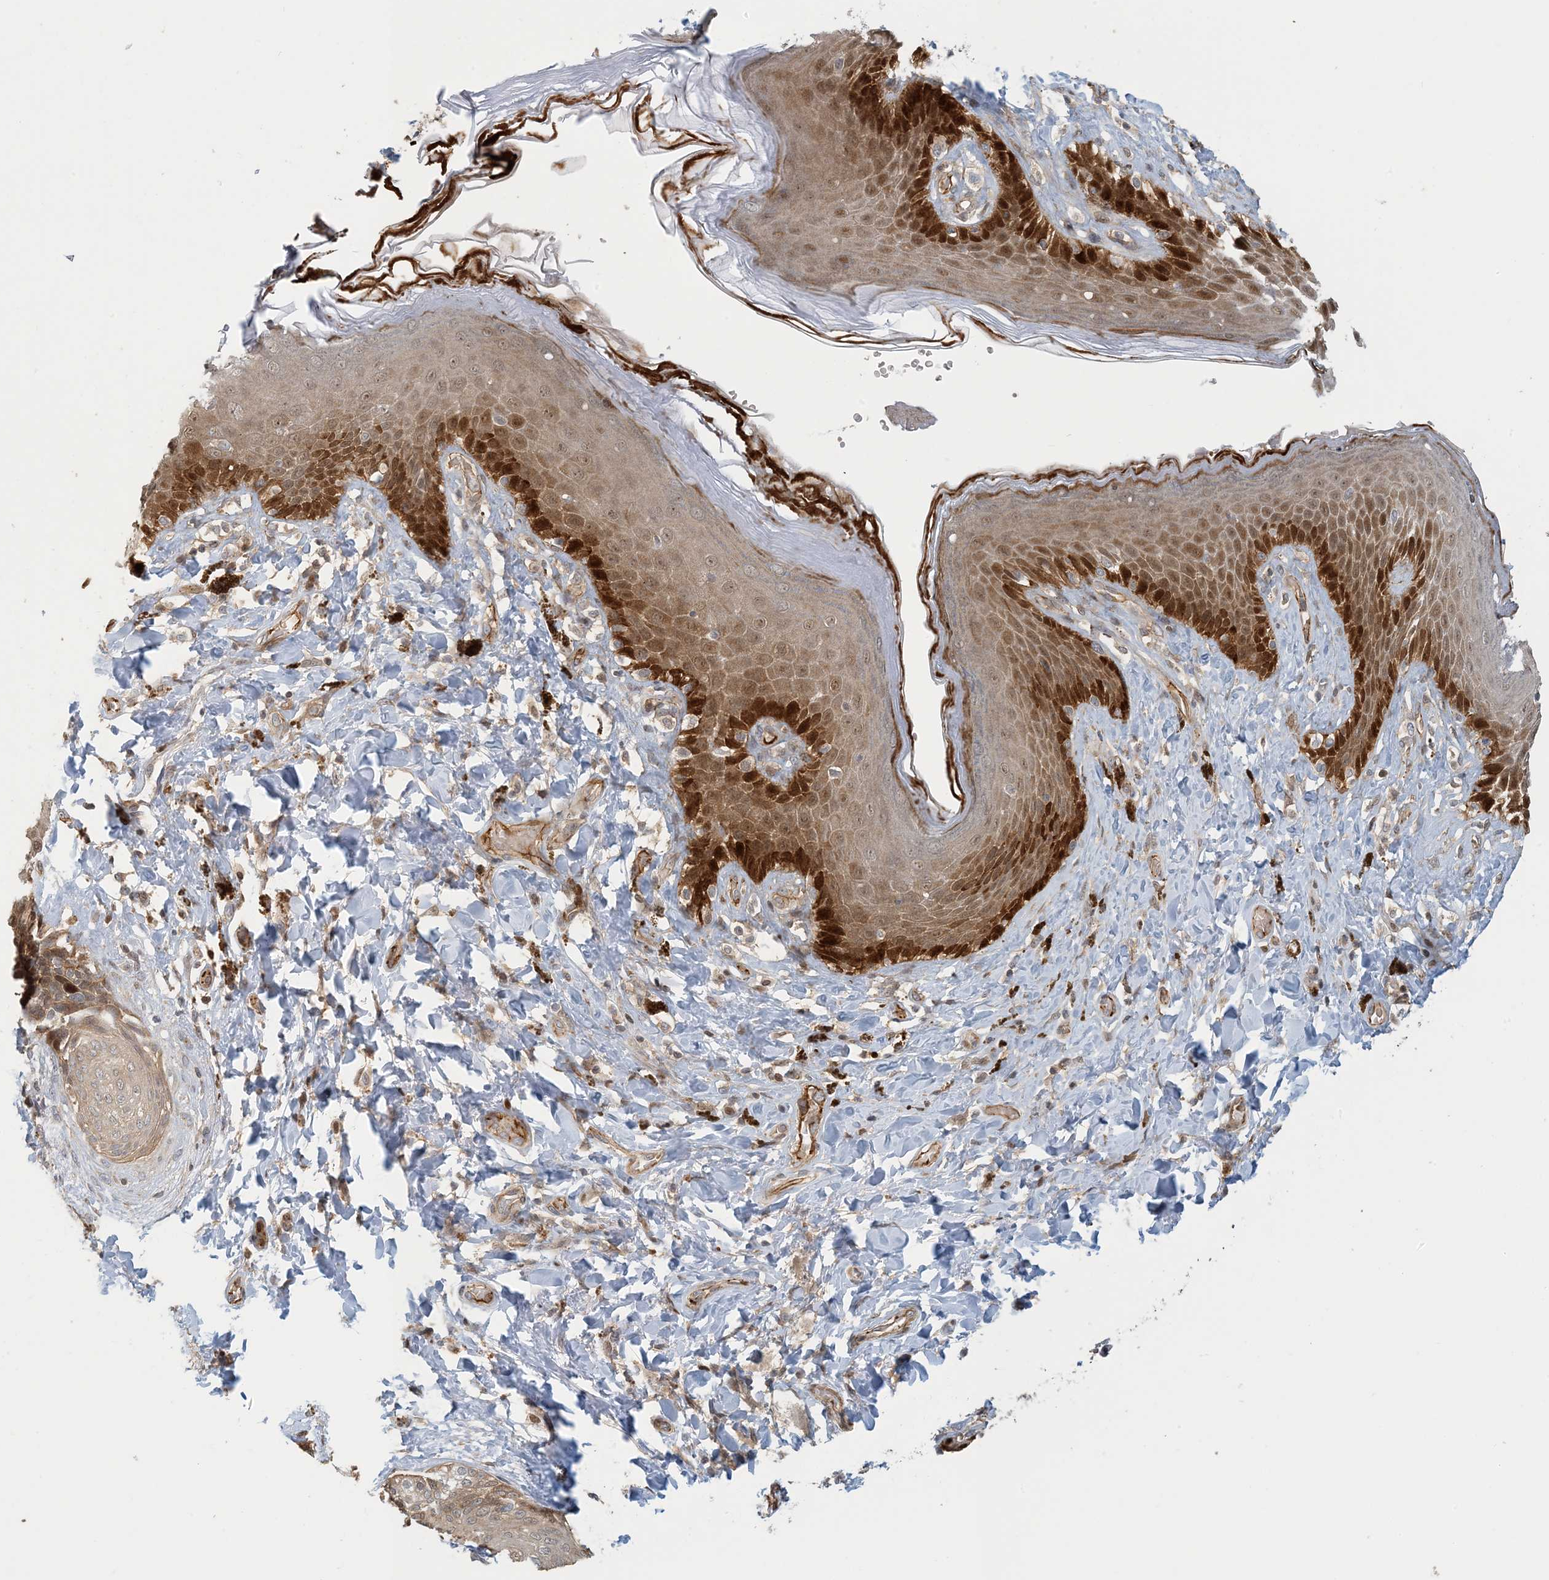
{"staining": {"intensity": "strong", "quantity": "25%-75%", "location": "cytoplasmic/membranous,nuclear"}, "tissue": "skin", "cell_type": "Epidermal cells", "image_type": "normal", "snomed": [{"axis": "morphology", "description": "Normal tissue, NOS"}, {"axis": "topography", "description": "Anal"}], "caption": "Epidermal cells reveal high levels of strong cytoplasmic/membranous,nuclear expression in about 25%-75% of cells in normal human skin.", "gene": "MAPKBP1", "patient": {"sex": "female", "age": 78}}